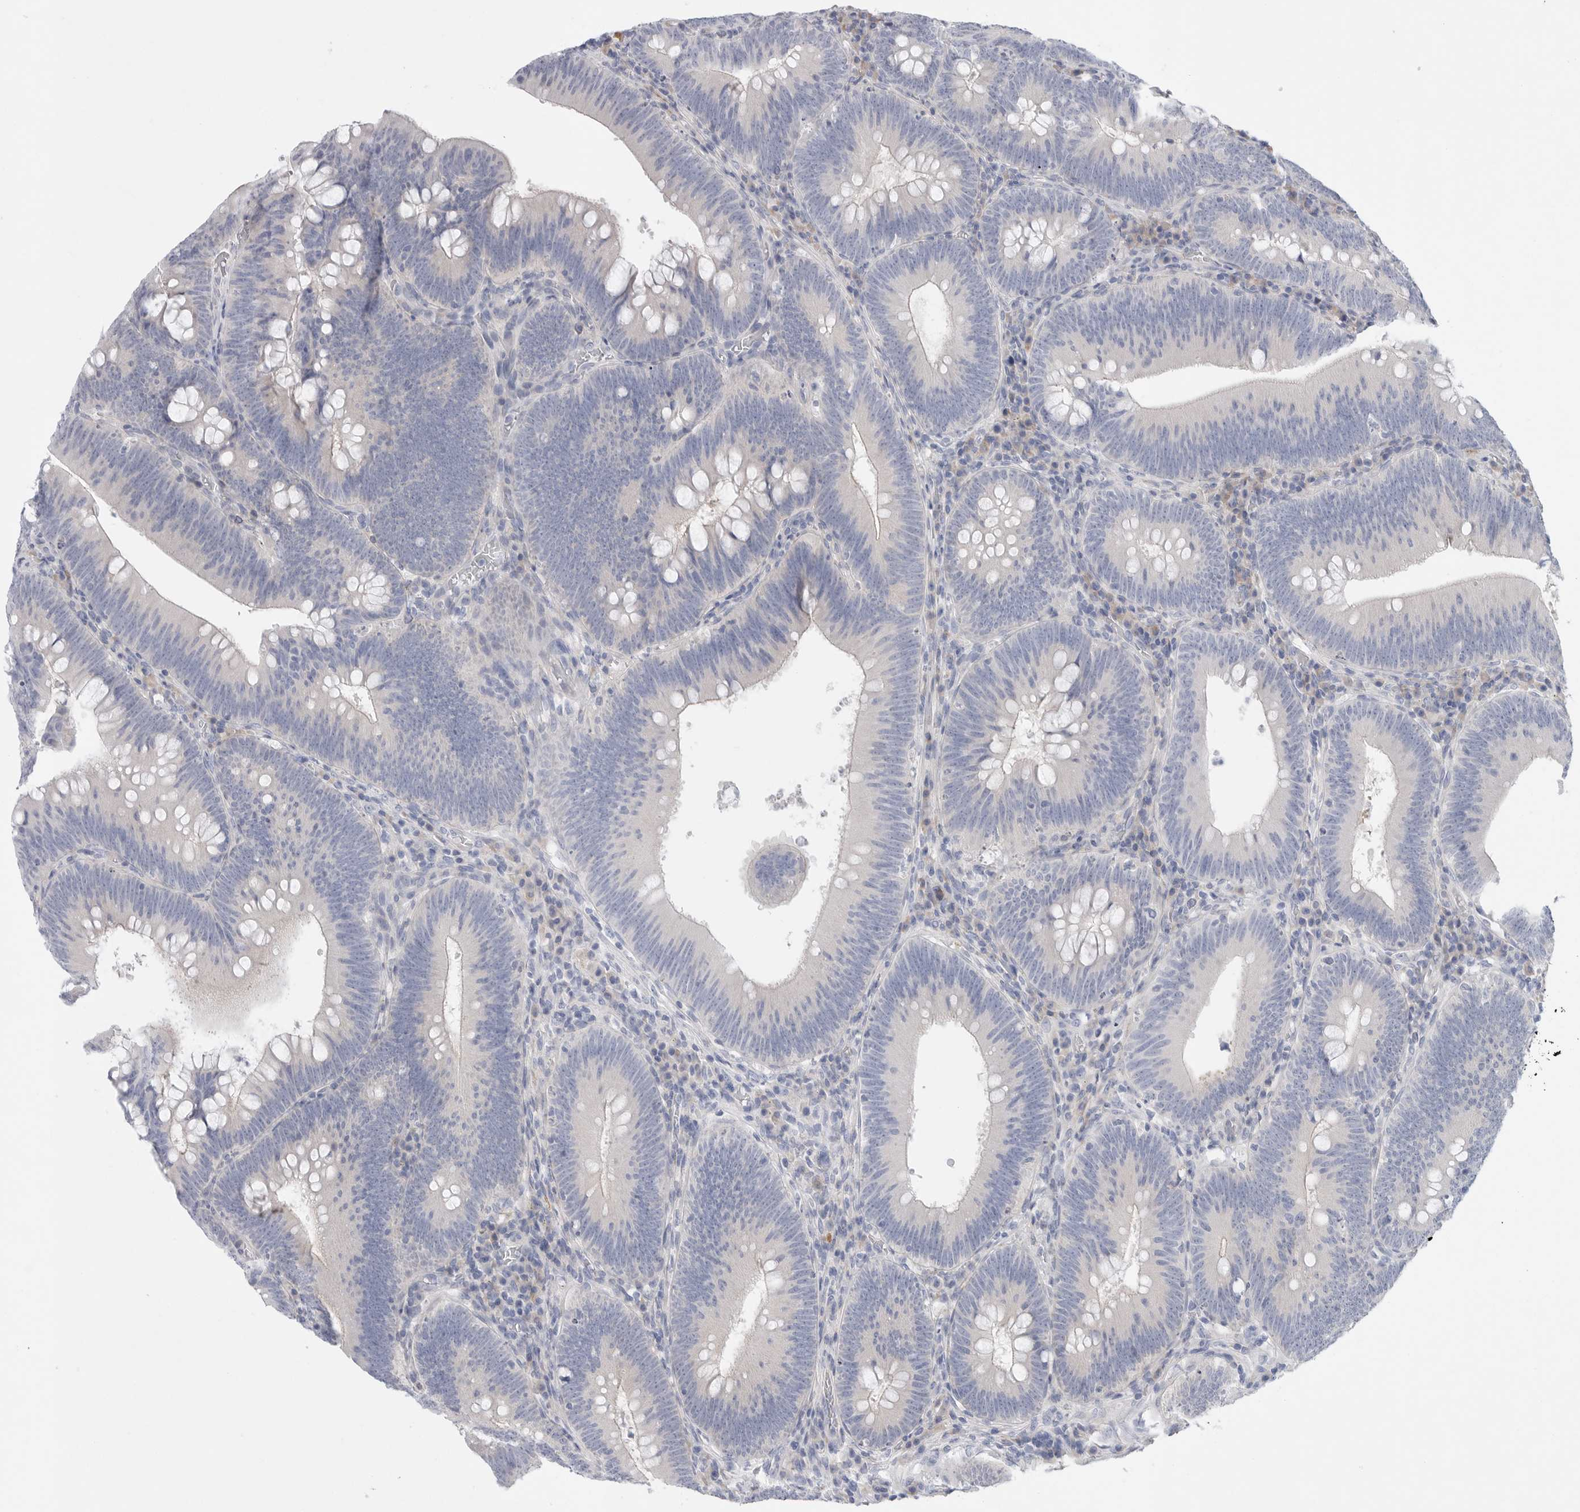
{"staining": {"intensity": "negative", "quantity": "none", "location": "none"}, "tissue": "colorectal cancer", "cell_type": "Tumor cells", "image_type": "cancer", "snomed": [{"axis": "morphology", "description": "Normal tissue, NOS"}, {"axis": "topography", "description": "Colon"}], "caption": "Photomicrograph shows no protein expression in tumor cells of colorectal cancer tissue.", "gene": "CAMK2B", "patient": {"sex": "female", "age": 82}}